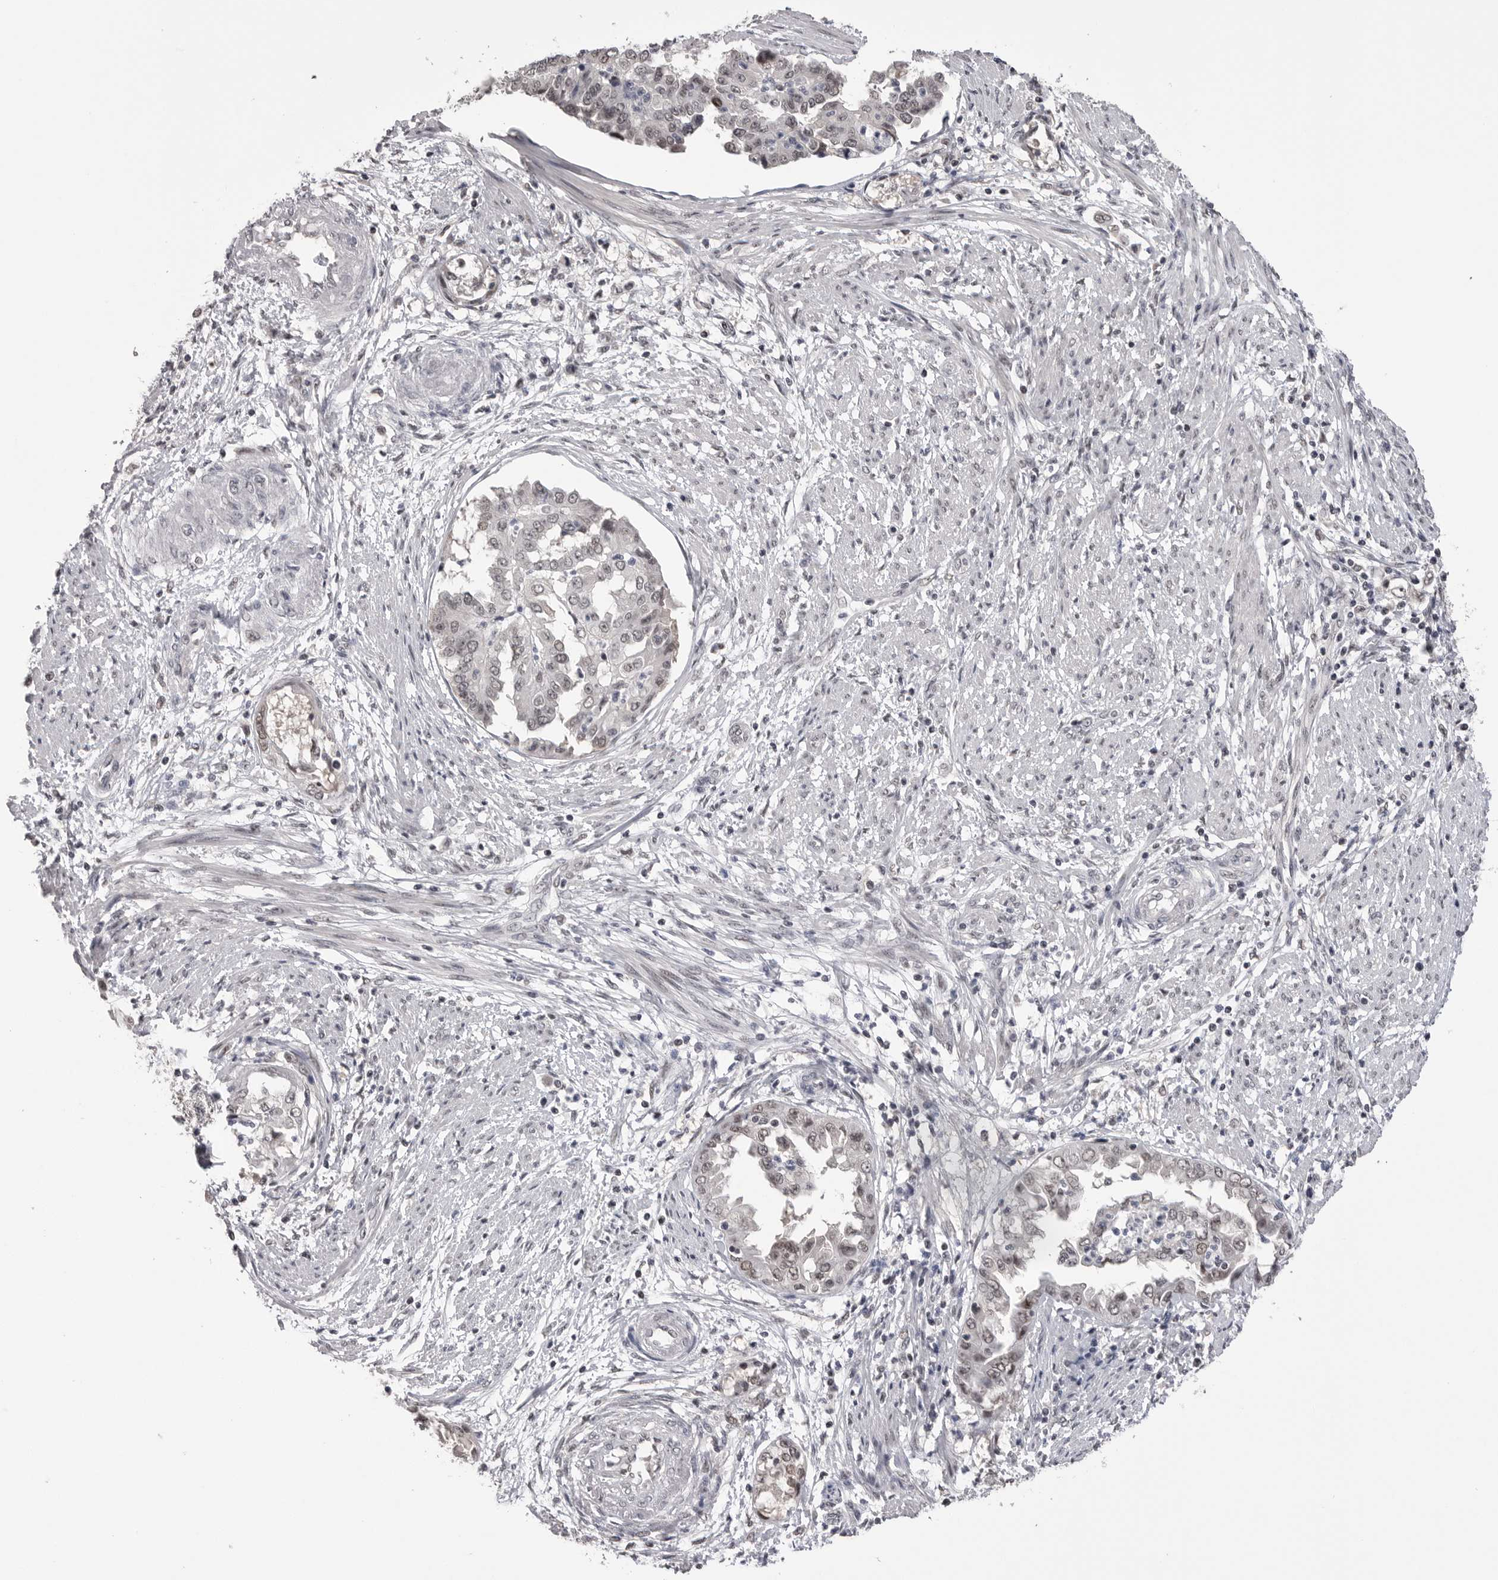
{"staining": {"intensity": "weak", "quantity": ">75%", "location": "nuclear"}, "tissue": "endometrial cancer", "cell_type": "Tumor cells", "image_type": "cancer", "snomed": [{"axis": "morphology", "description": "Adenocarcinoma, NOS"}, {"axis": "topography", "description": "Endometrium"}], "caption": "A low amount of weak nuclear staining is identified in approximately >75% of tumor cells in adenocarcinoma (endometrial) tissue.", "gene": "DLG2", "patient": {"sex": "female", "age": 85}}